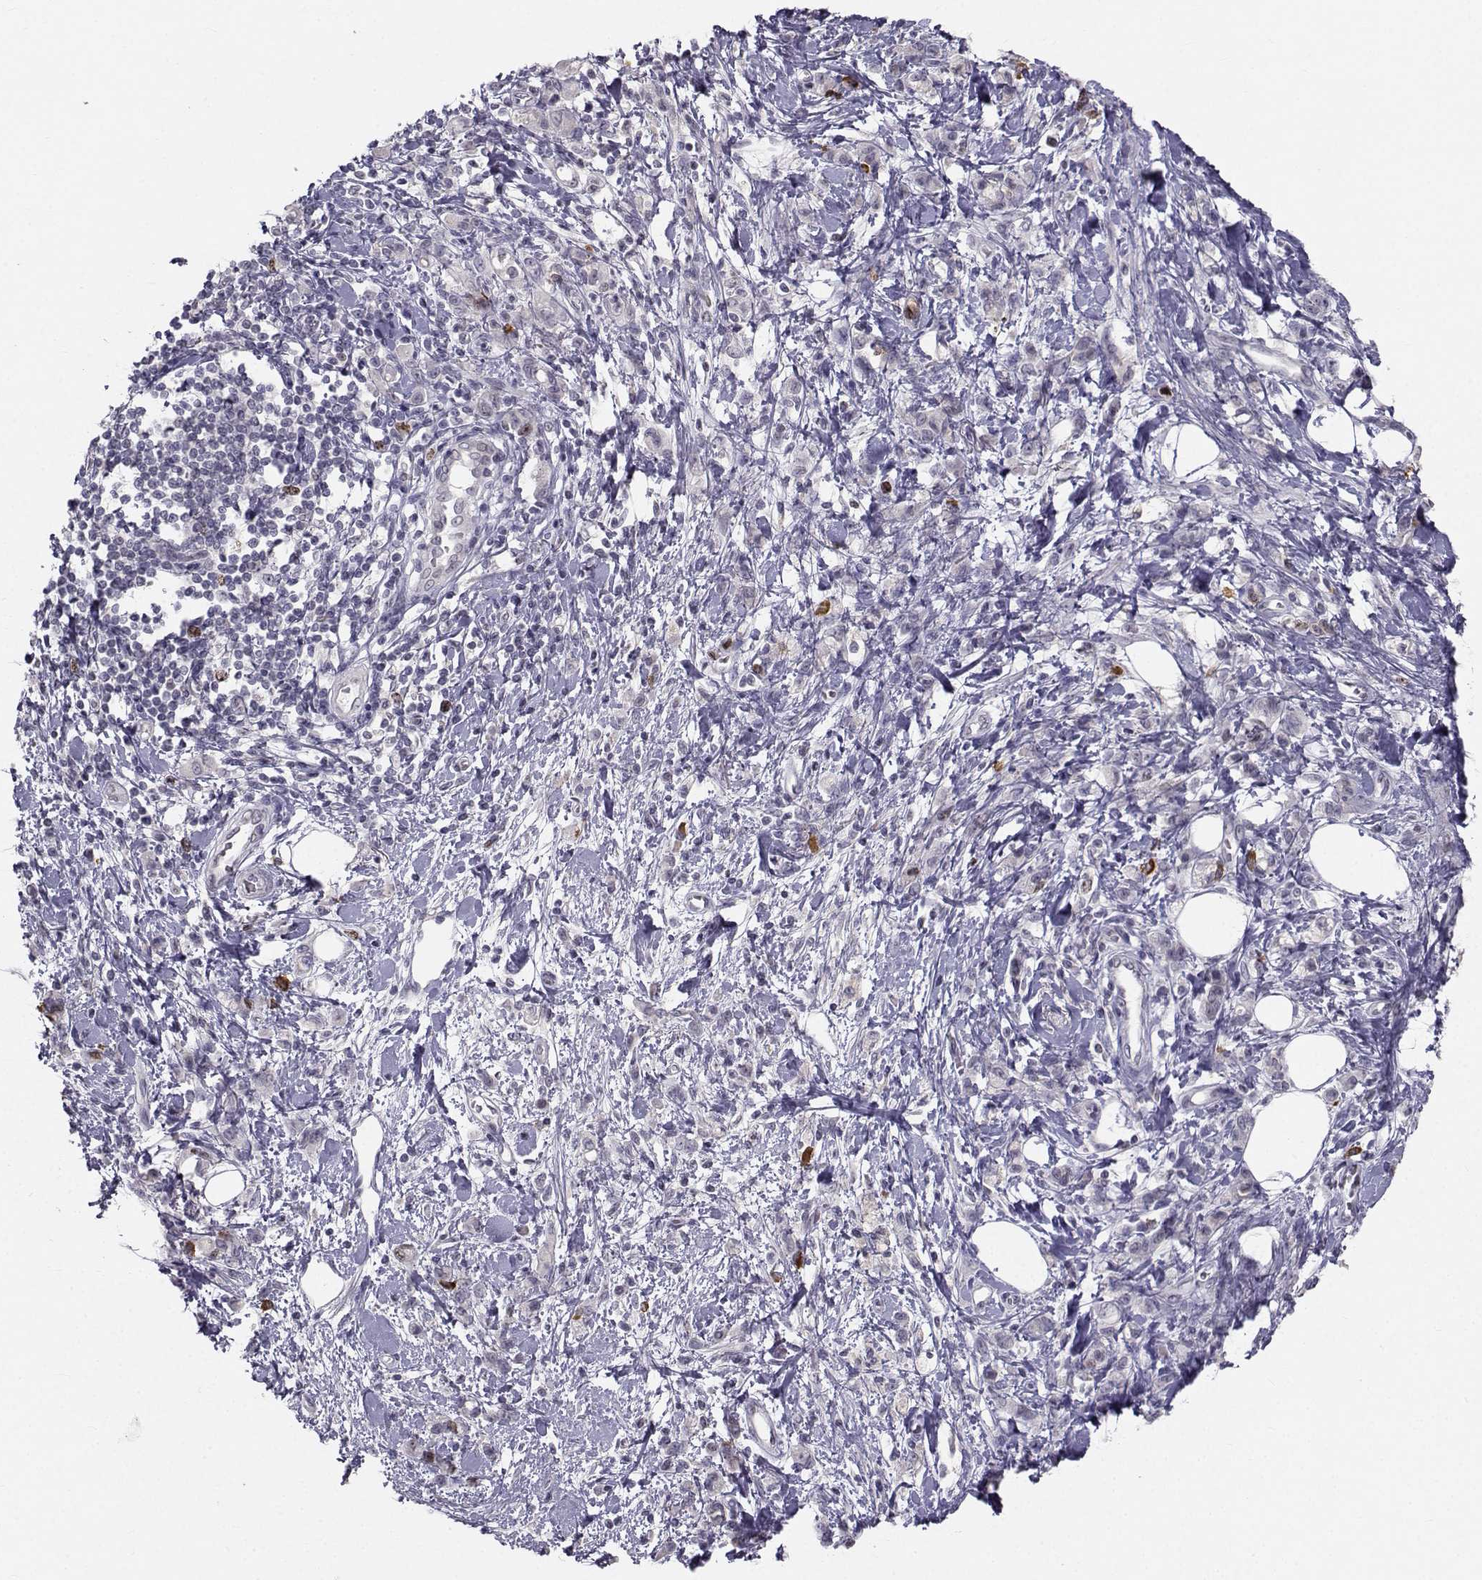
{"staining": {"intensity": "negative", "quantity": "none", "location": "none"}, "tissue": "stomach cancer", "cell_type": "Tumor cells", "image_type": "cancer", "snomed": [{"axis": "morphology", "description": "Adenocarcinoma, NOS"}, {"axis": "topography", "description": "Stomach"}], "caption": "The micrograph reveals no staining of tumor cells in adenocarcinoma (stomach).", "gene": "LRP8", "patient": {"sex": "male", "age": 77}}